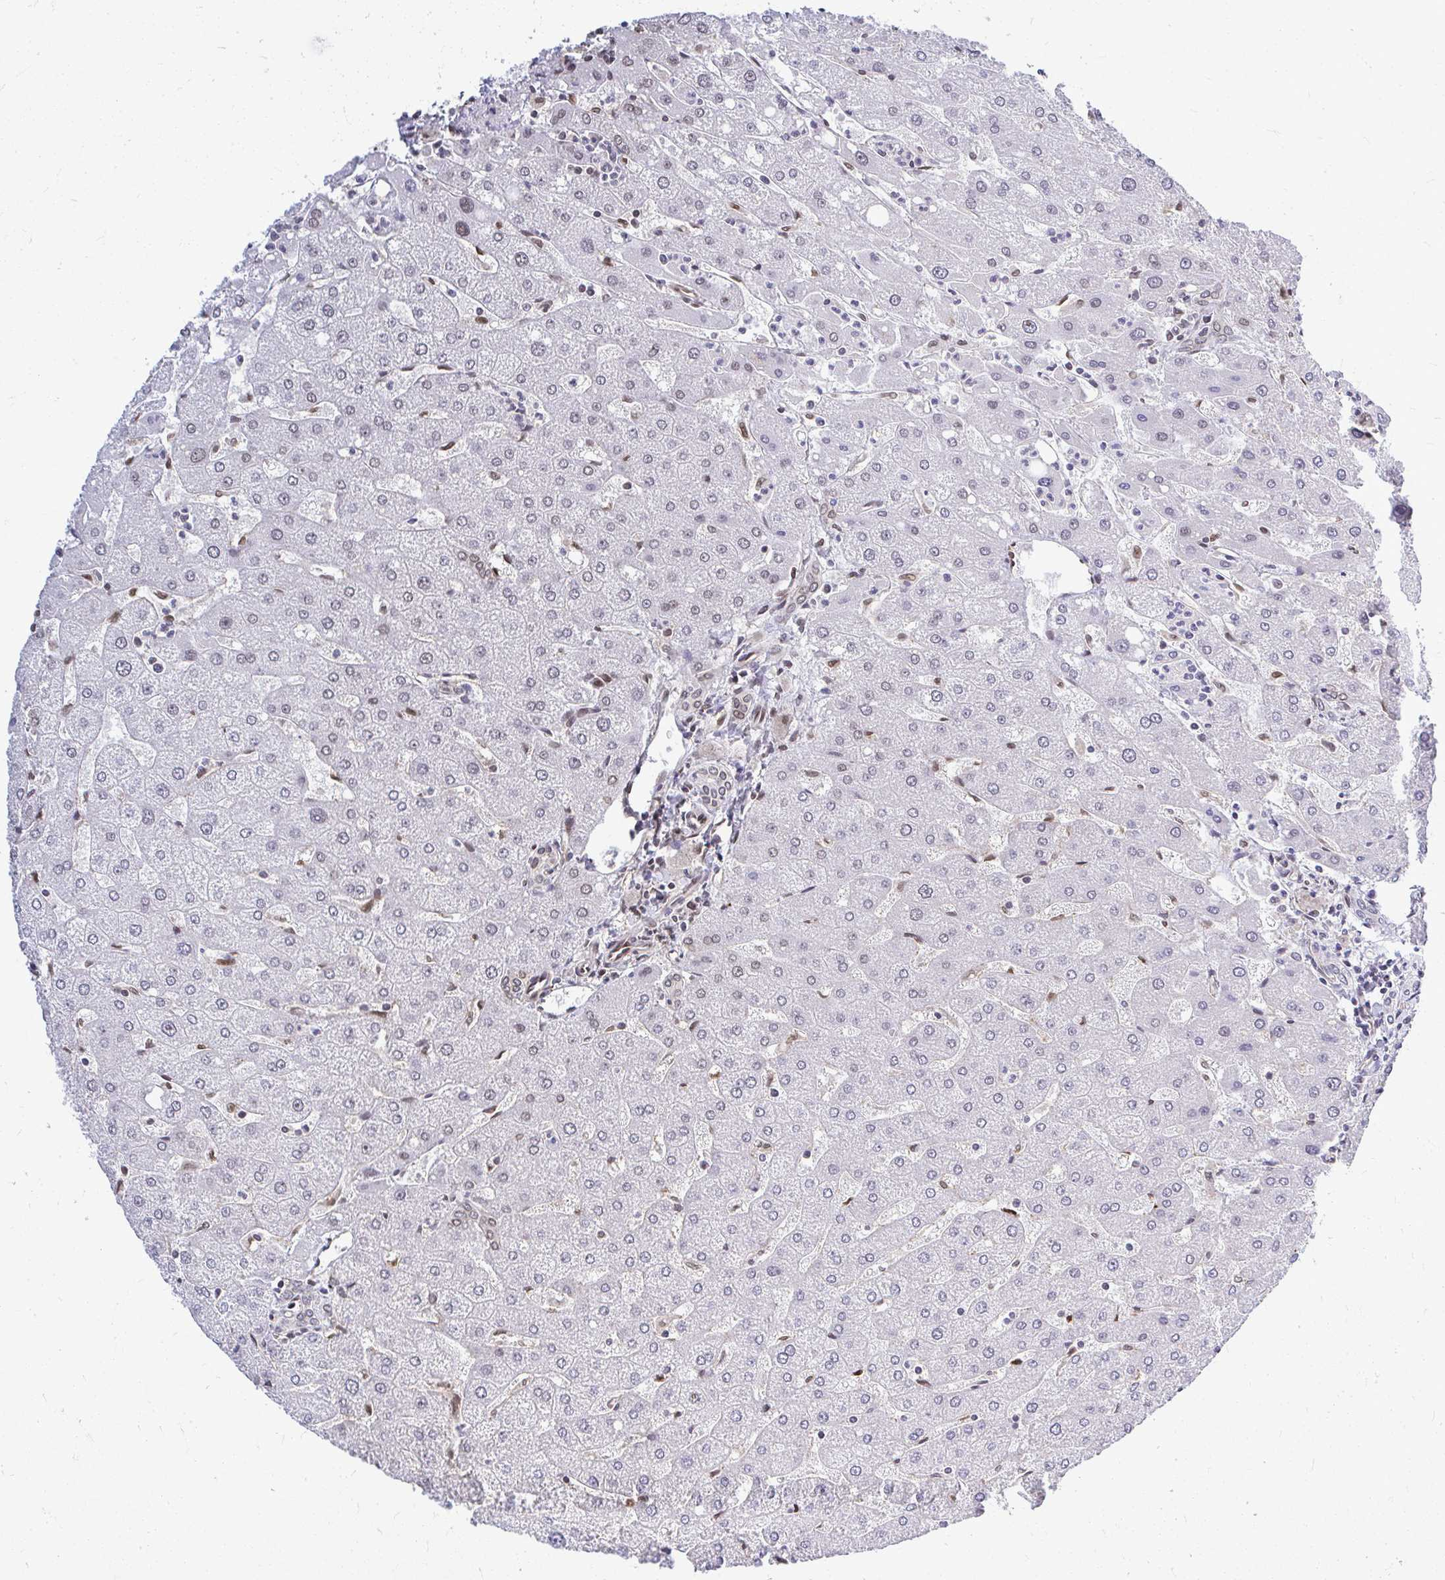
{"staining": {"intensity": "negative", "quantity": "none", "location": "none"}, "tissue": "liver", "cell_type": "Cholangiocytes", "image_type": "normal", "snomed": [{"axis": "morphology", "description": "Normal tissue, NOS"}, {"axis": "topography", "description": "Liver"}], "caption": "This histopathology image is of benign liver stained with immunohistochemistry to label a protein in brown with the nuclei are counter-stained blue. There is no expression in cholangiocytes. The staining is performed using DAB (3,3'-diaminobenzidine) brown chromogen with nuclei counter-stained in using hematoxylin.", "gene": "XPO1", "patient": {"sex": "male", "age": 67}}